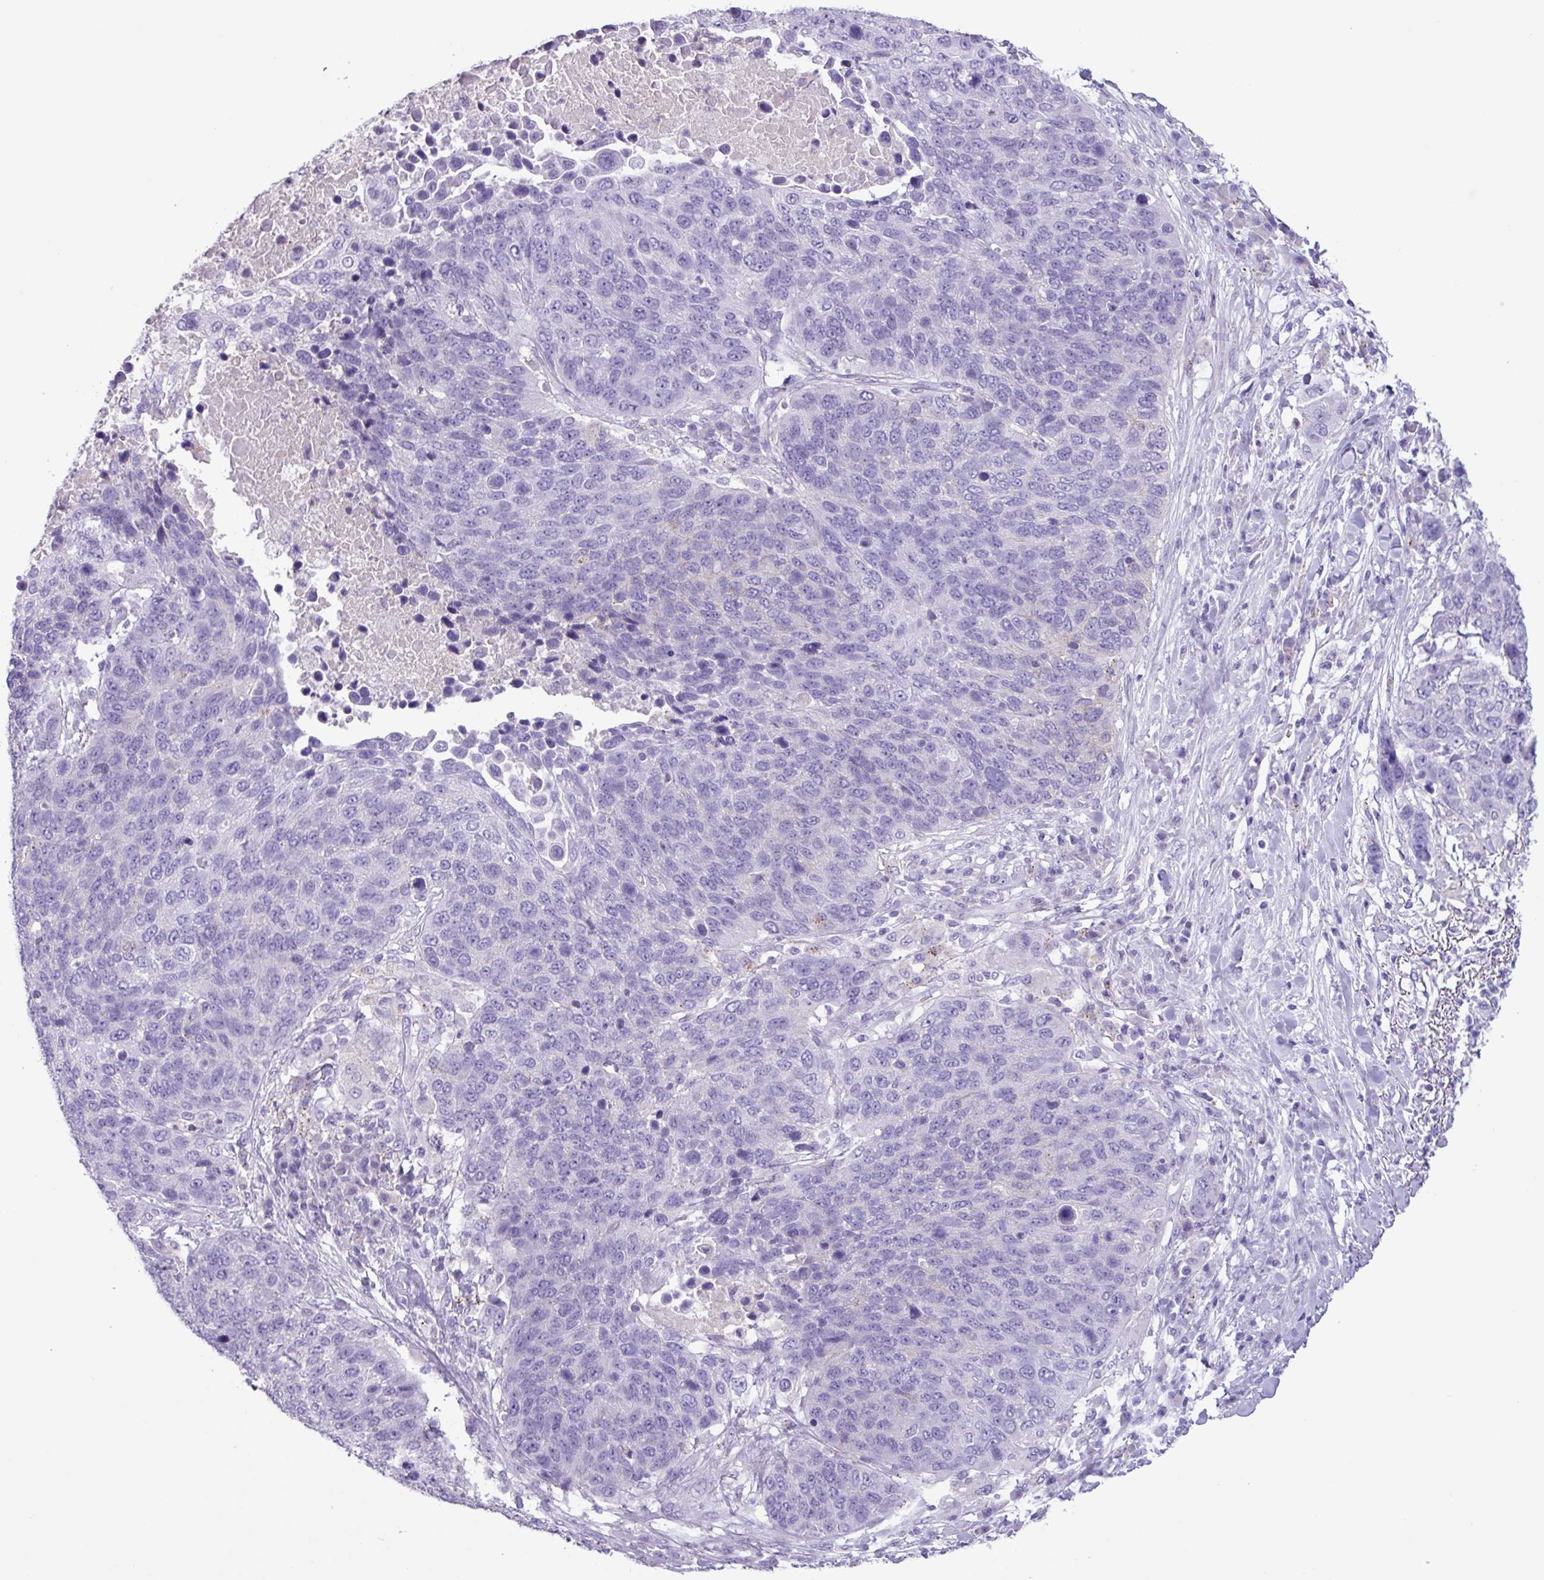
{"staining": {"intensity": "negative", "quantity": "none", "location": "none"}, "tissue": "lung cancer", "cell_type": "Tumor cells", "image_type": "cancer", "snomed": [{"axis": "morphology", "description": "Normal tissue, NOS"}, {"axis": "morphology", "description": "Squamous cell carcinoma, NOS"}, {"axis": "topography", "description": "Lymph node"}, {"axis": "topography", "description": "Lung"}], "caption": "Tumor cells are negative for protein expression in human lung cancer. The staining is performed using DAB (3,3'-diaminobenzidine) brown chromogen with nuclei counter-stained in using hematoxylin.", "gene": "CYSTM1", "patient": {"sex": "male", "age": 66}}